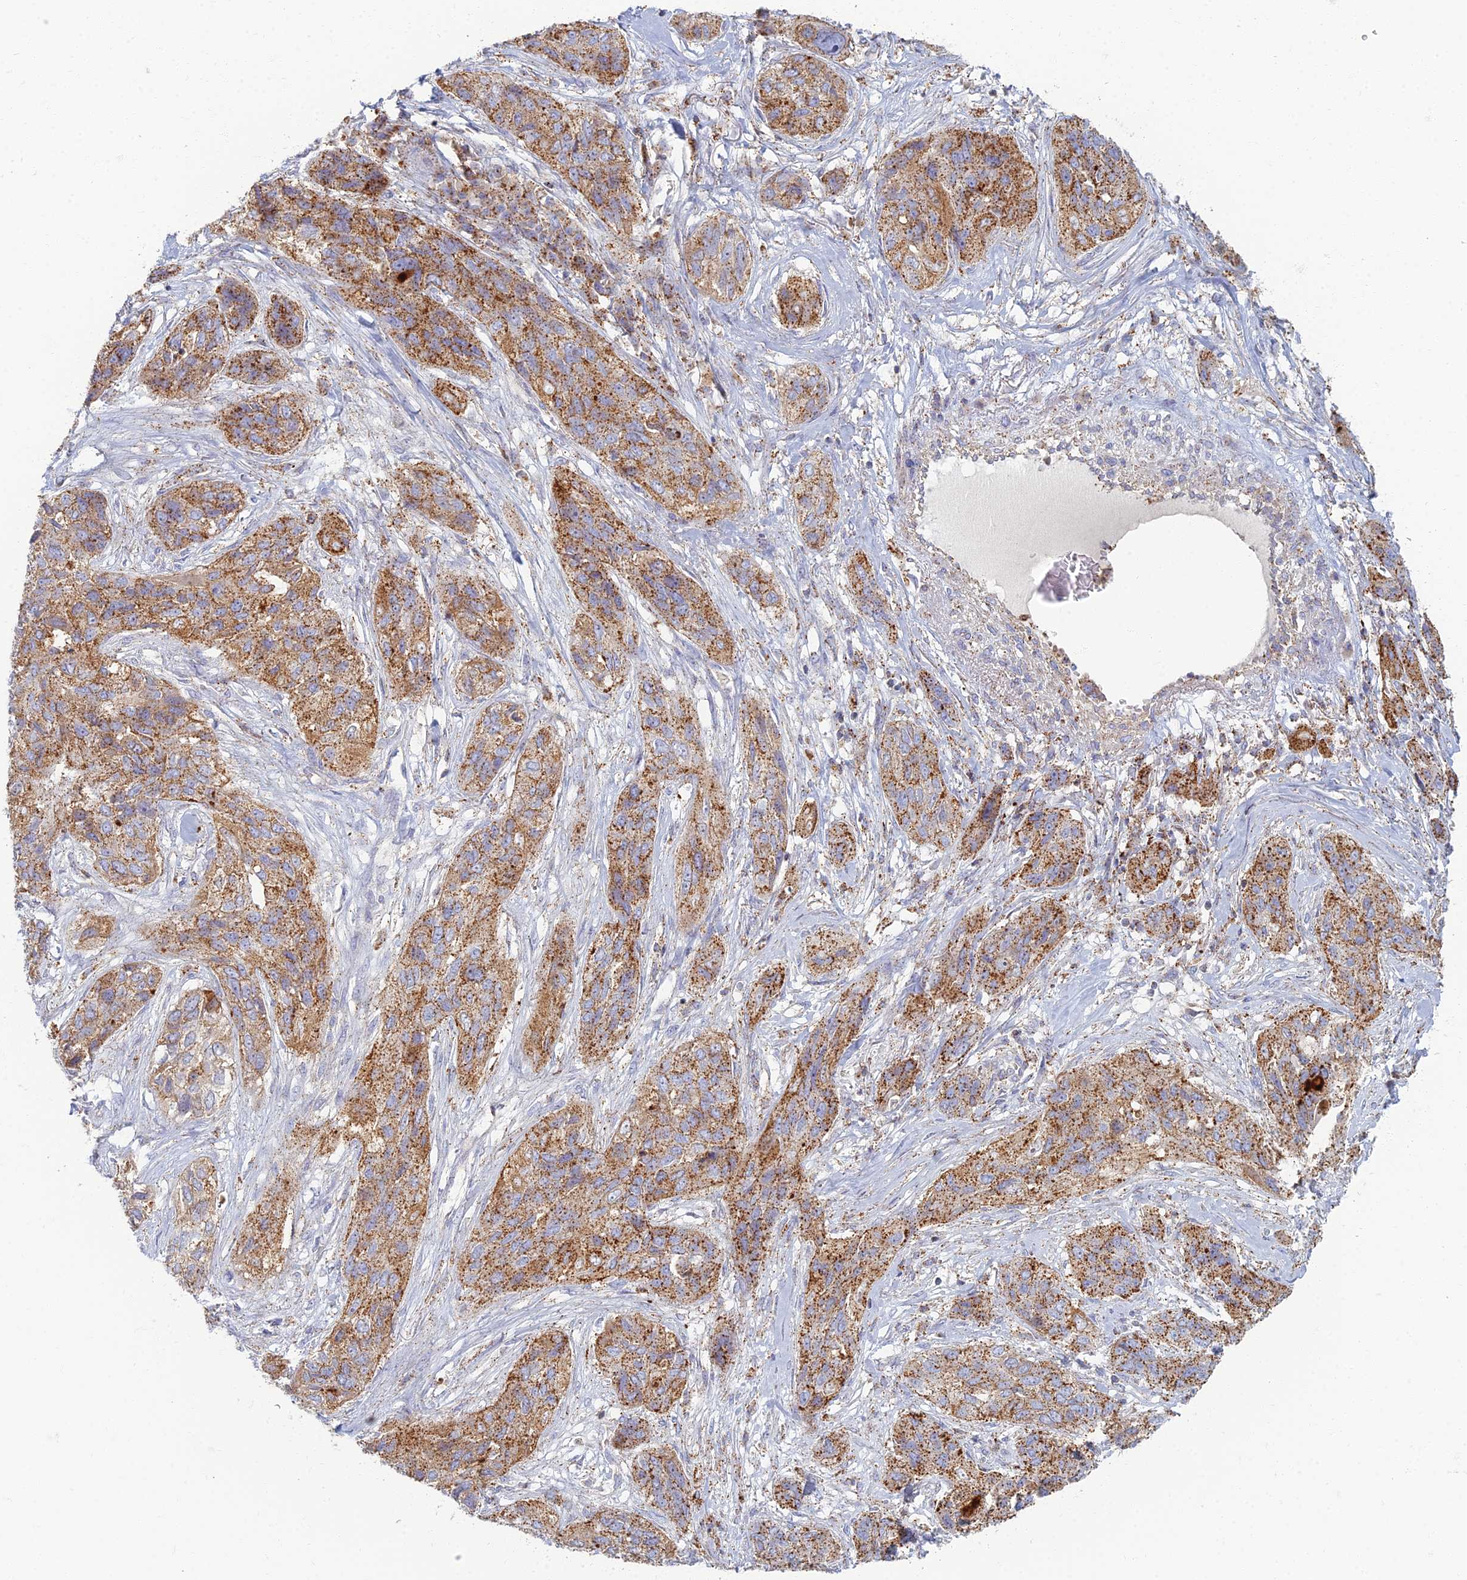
{"staining": {"intensity": "moderate", "quantity": ">75%", "location": "cytoplasmic/membranous"}, "tissue": "lung cancer", "cell_type": "Tumor cells", "image_type": "cancer", "snomed": [{"axis": "morphology", "description": "Squamous cell carcinoma, NOS"}, {"axis": "topography", "description": "Lung"}], "caption": "Protein expression analysis of human lung cancer reveals moderate cytoplasmic/membranous positivity in approximately >75% of tumor cells.", "gene": "CHMP4B", "patient": {"sex": "female", "age": 70}}